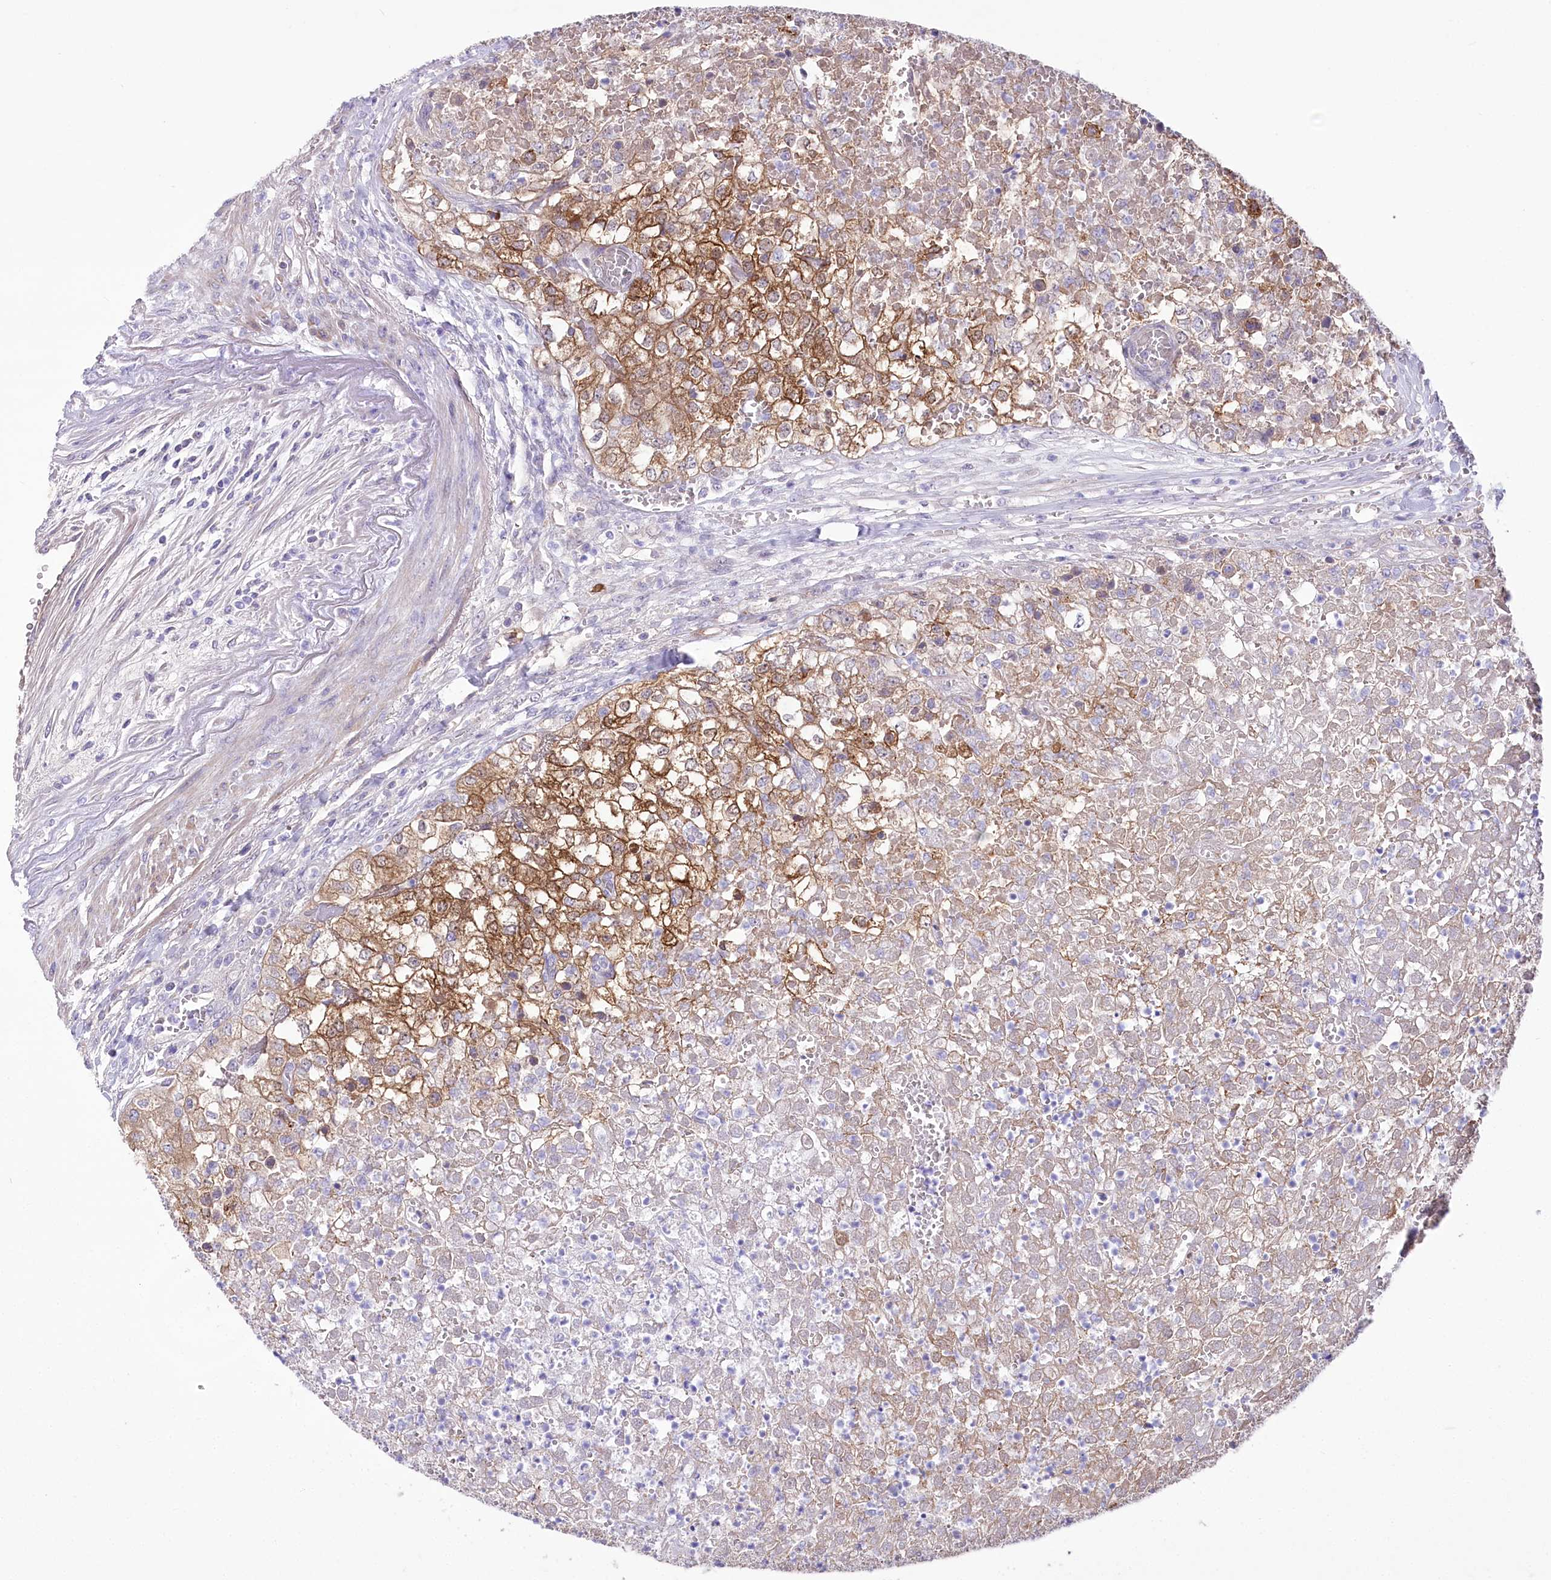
{"staining": {"intensity": "moderate", "quantity": ">75%", "location": "cytoplasmic/membranous"}, "tissue": "renal cancer", "cell_type": "Tumor cells", "image_type": "cancer", "snomed": [{"axis": "morphology", "description": "Adenocarcinoma, NOS"}, {"axis": "topography", "description": "Kidney"}], "caption": "Protein expression analysis of renal cancer reveals moderate cytoplasmic/membranous positivity in approximately >75% of tumor cells.", "gene": "CEP164", "patient": {"sex": "female", "age": 54}}